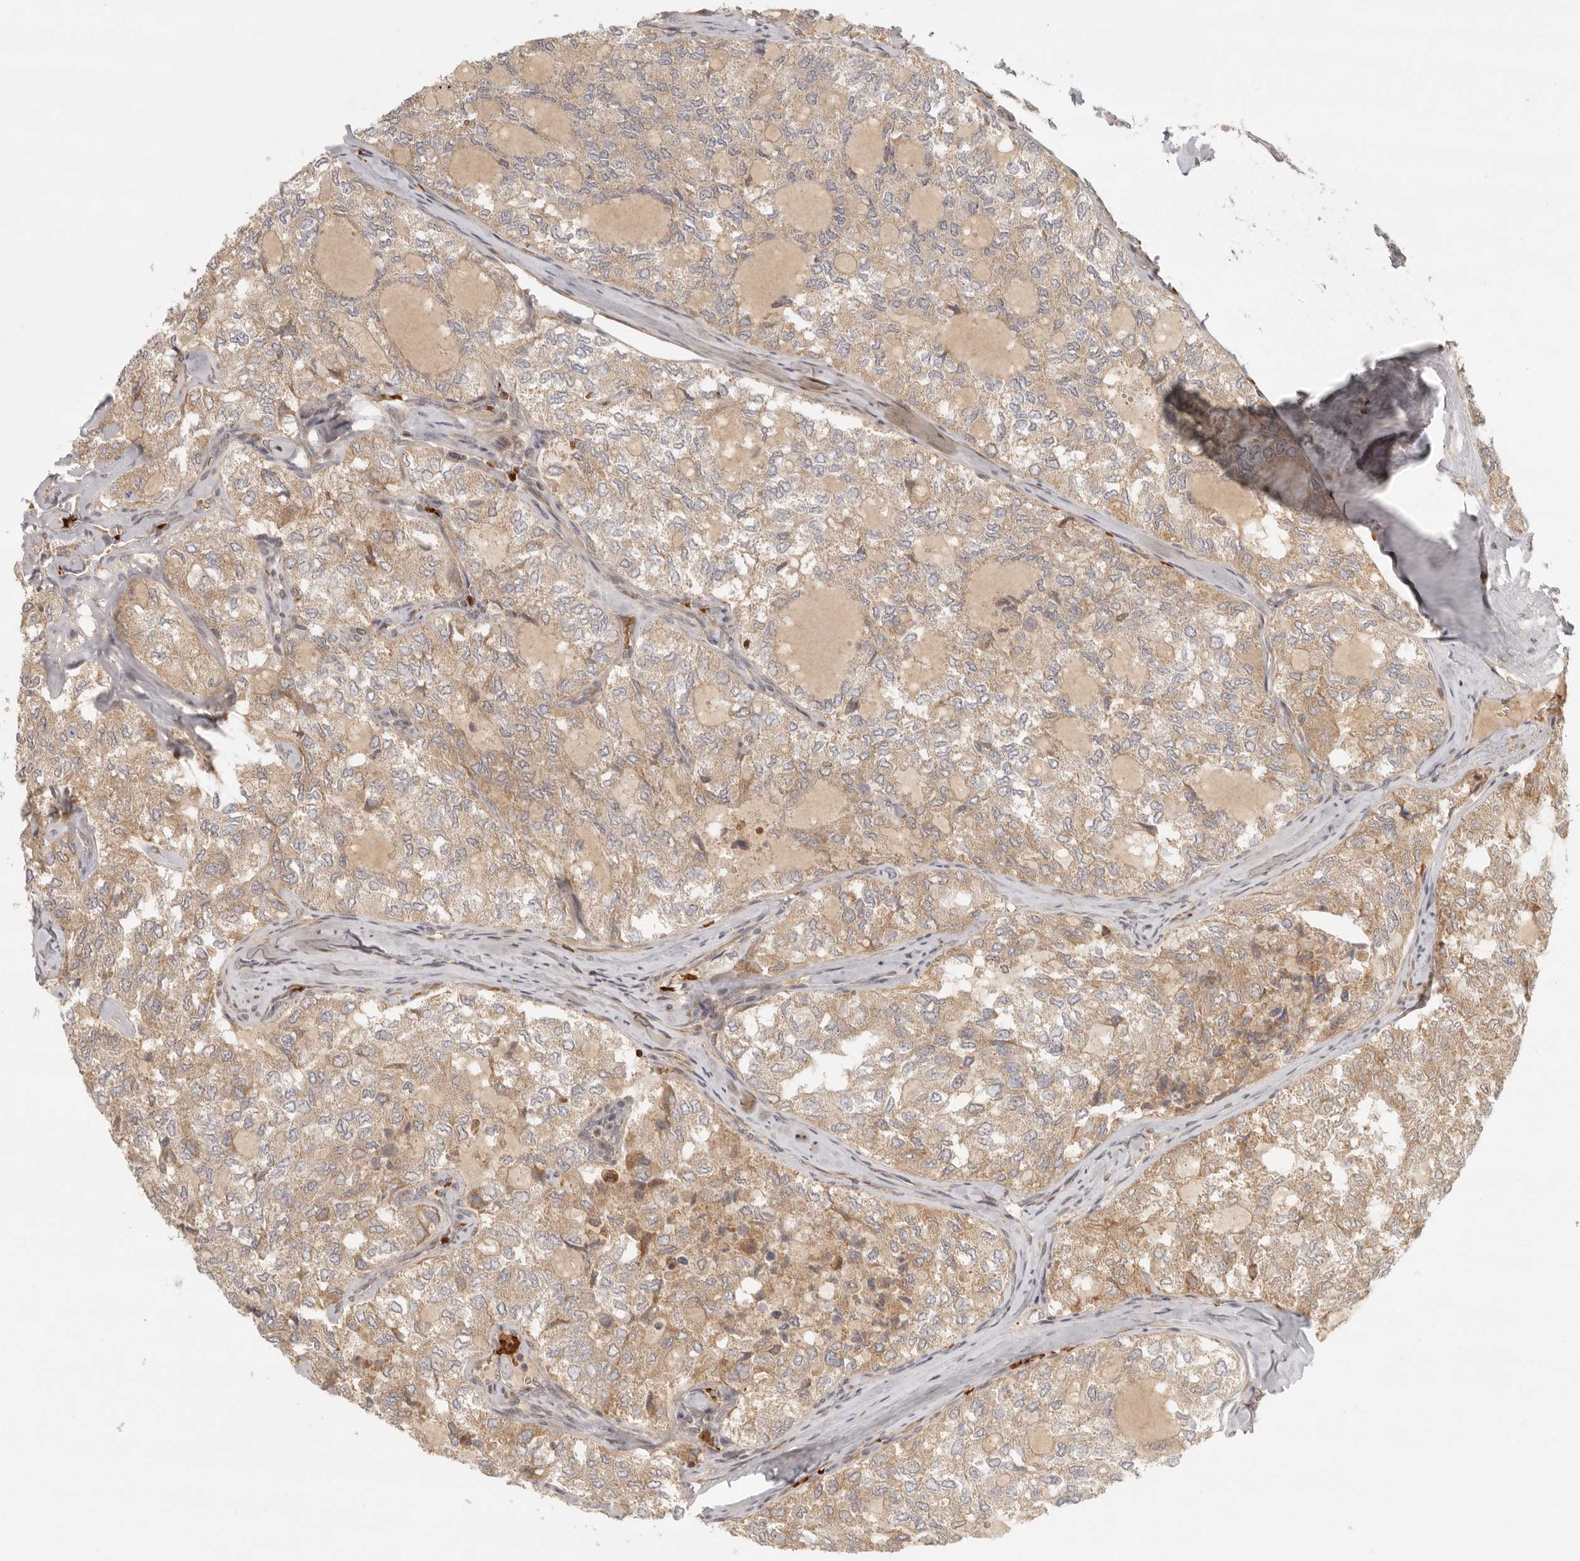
{"staining": {"intensity": "moderate", "quantity": ">75%", "location": "cytoplasmic/membranous"}, "tissue": "thyroid cancer", "cell_type": "Tumor cells", "image_type": "cancer", "snomed": [{"axis": "morphology", "description": "Follicular adenoma carcinoma, NOS"}, {"axis": "topography", "description": "Thyroid gland"}], "caption": "IHC (DAB) staining of follicular adenoma carcinoma (thyroid) shows moderate cytoplasmic/membranous protein staining in about >75% of tumor cells.", "gene": "AHDC1", "patient": {"sex": "male", "age": 75}}